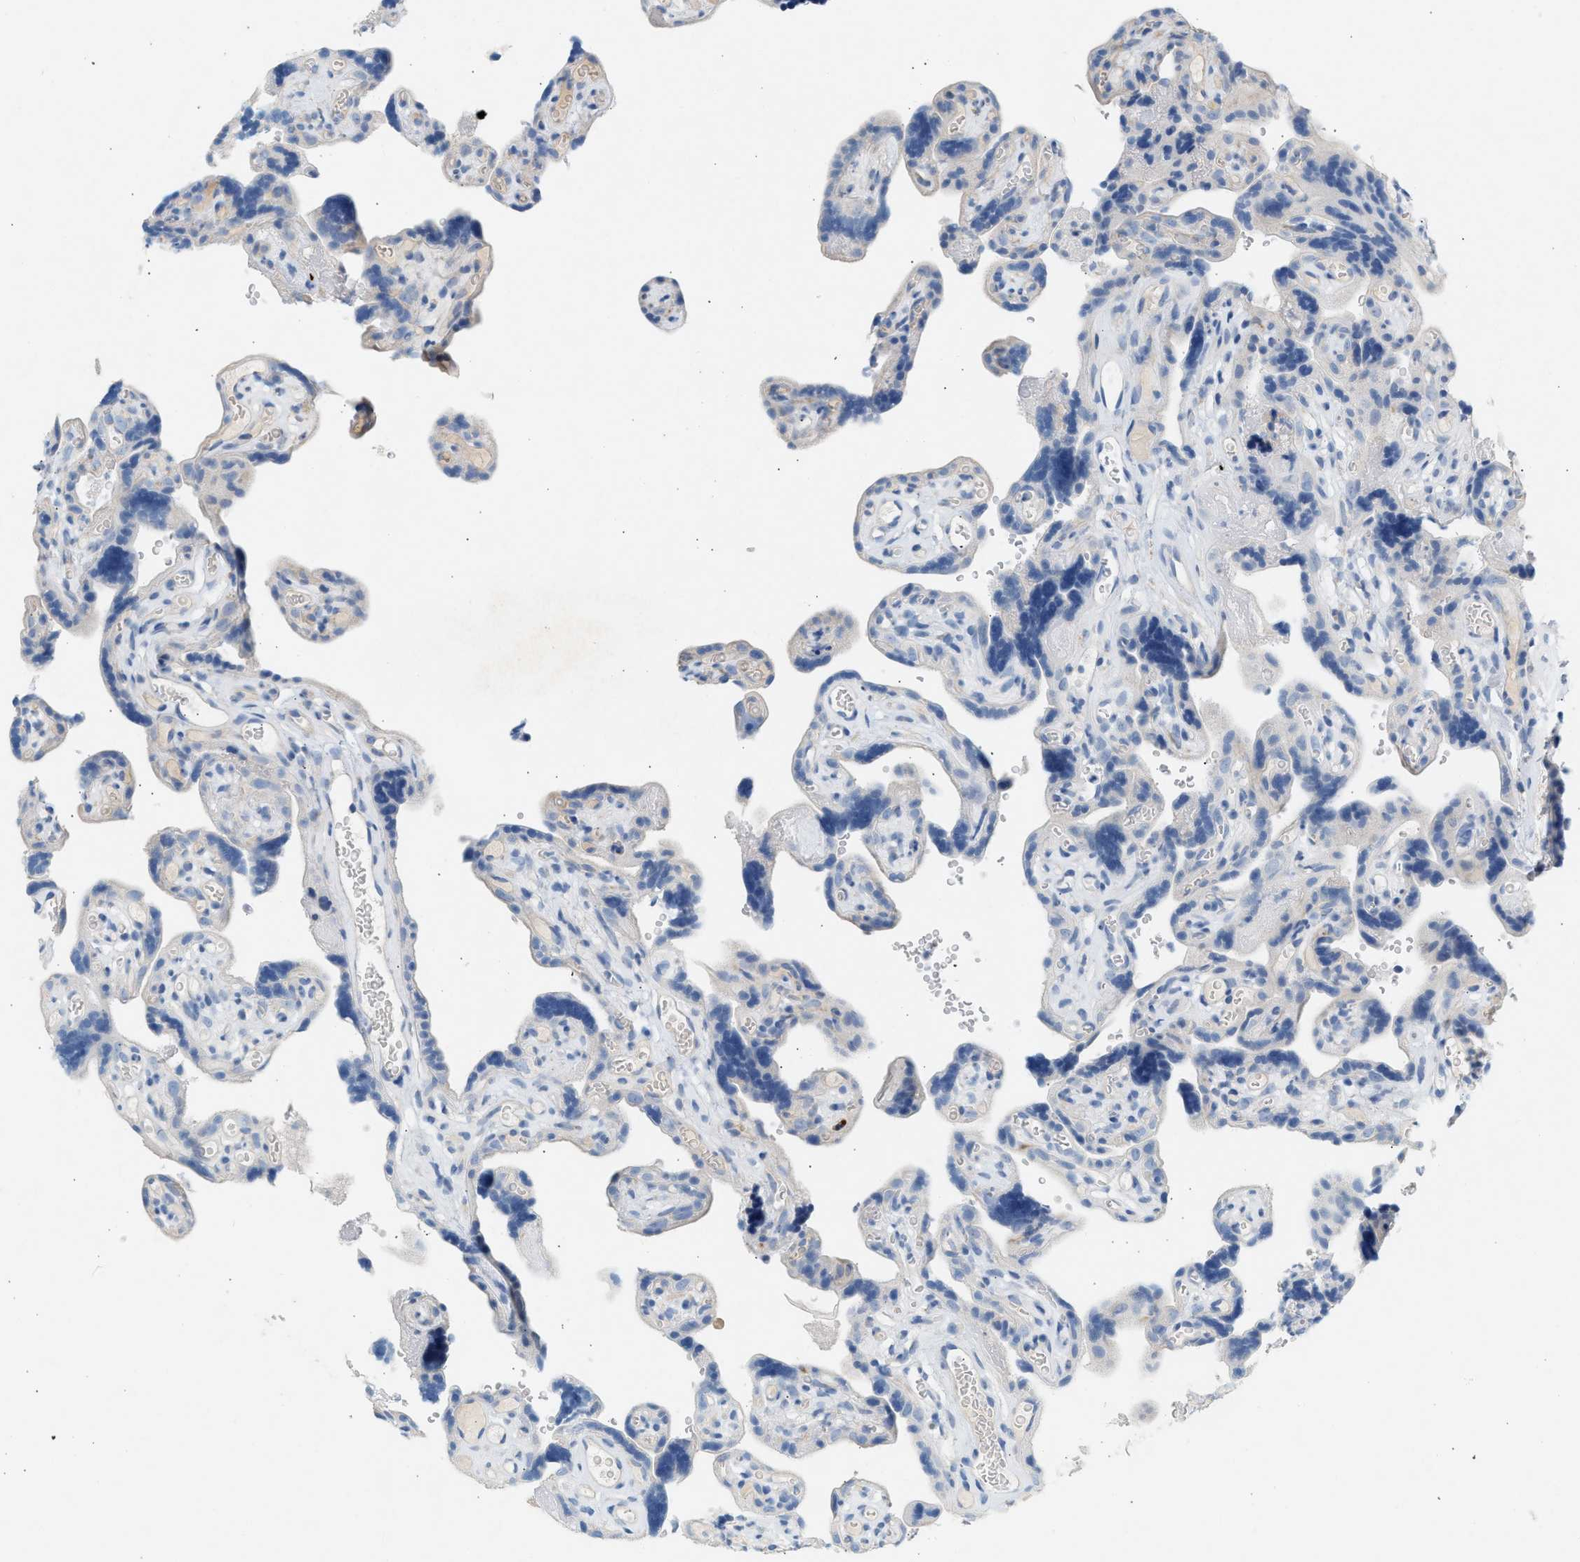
{"staining": {"intensity": "negative", "quantity": "none", "location": "none"}, "tissue": "placenta", "cell_type": "Decidual cells", "image_type": "normal", "snomed": [{"axis": "morphology", "description": "Normal tissue, NOS"}, {"axis": "topography", "description": "Placenta"}], "caption": "The IHC histopathology image has no significant positivity in decidual cells of placenta. Nuclei are stained in blue.", "gene": "NDUFS8", "patient": {"sex": "female", "age": 30}}